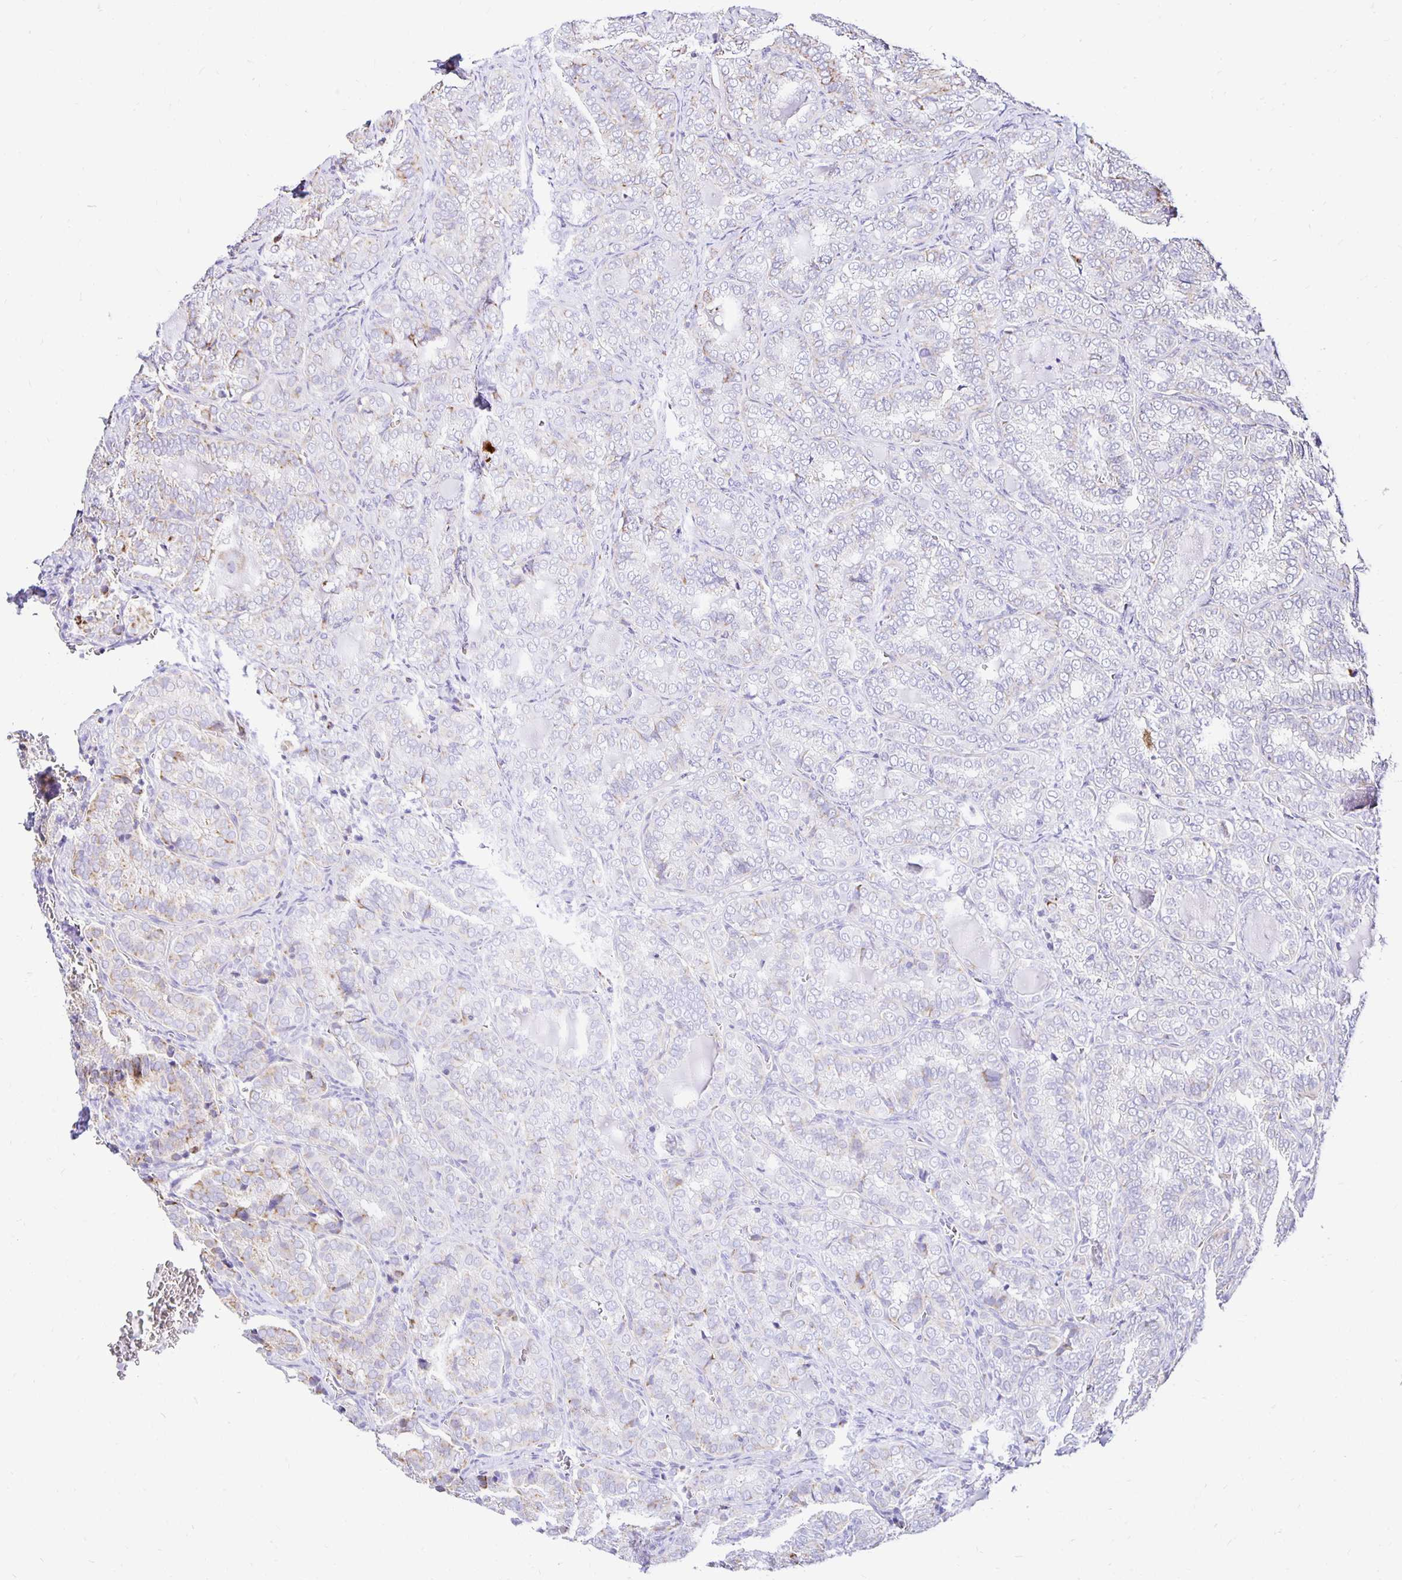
{"staining": {"intensity": "negative", "quantity": "none", "location": "none"}, "tissue": "thyroid cancer", "cell_type": "Tumor cells", "image_type": "cancer", "snomed": [{"axis": "morphology", "description": "Papillary adenocarcinoma, NOS"}, {"axis": "topography", "description": "Thyroid gland"}], "caption": "A high-resolution histopathology image shows immunohistochemistry (IHC) staining of thyroid papillary adenocarcinoma, which exhibits no significant staining in tumor cells. The staining is performed using DAB brown chromogen with nuclei counter-stained in using hematoxylin.", "gene": "PLAAT2", "patient": {"sex": "female", "age": 30}}